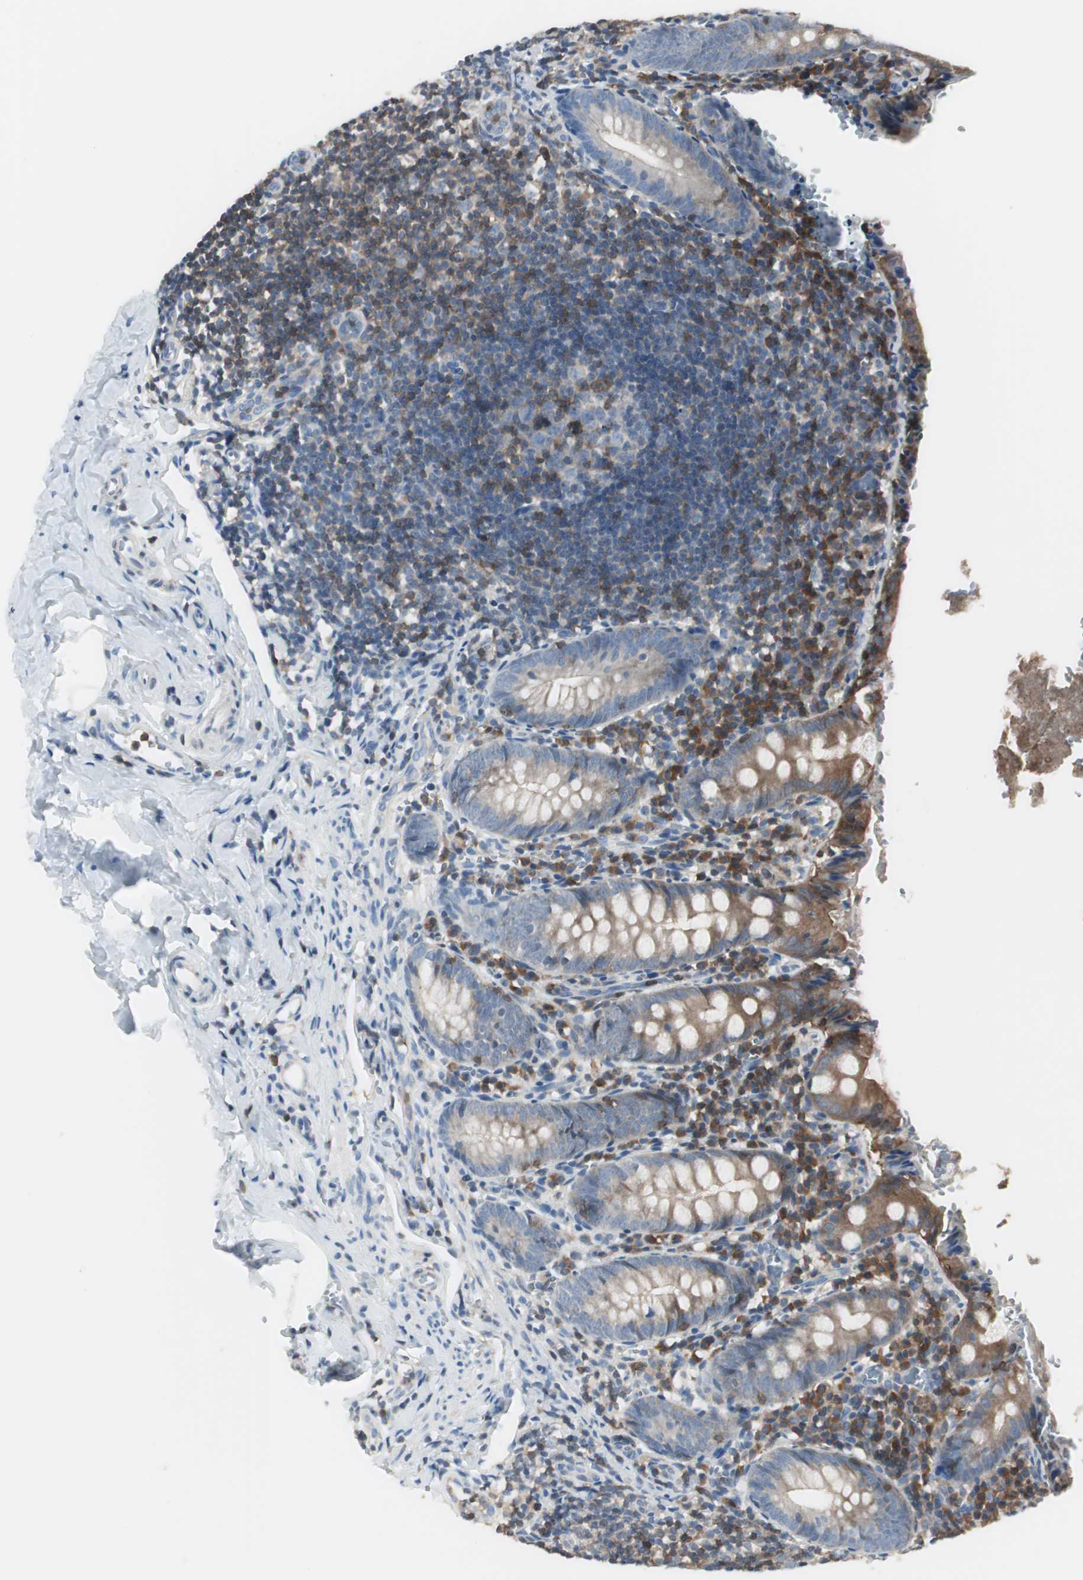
{"staining": {"intensity": "strong", "quantity": "25%-75%", "location": "cytoplasmic/membranous"}, "tissue": "appendix", "cell_type": "Glandular cells", "image_type": "normal", "snomed": [{"axis": "morphology", "description": "Normal tissue, NOS"}, {"axis": "topography", "description": "Appendix"}], "caption": "A high amount of strong cytoplasmic/membranous expression is appreciated in about 25%-75% of glandular cells in benign appendix.", "gene": "SLC9A3R1", "patient": {"sex": "female", "age": 10}}